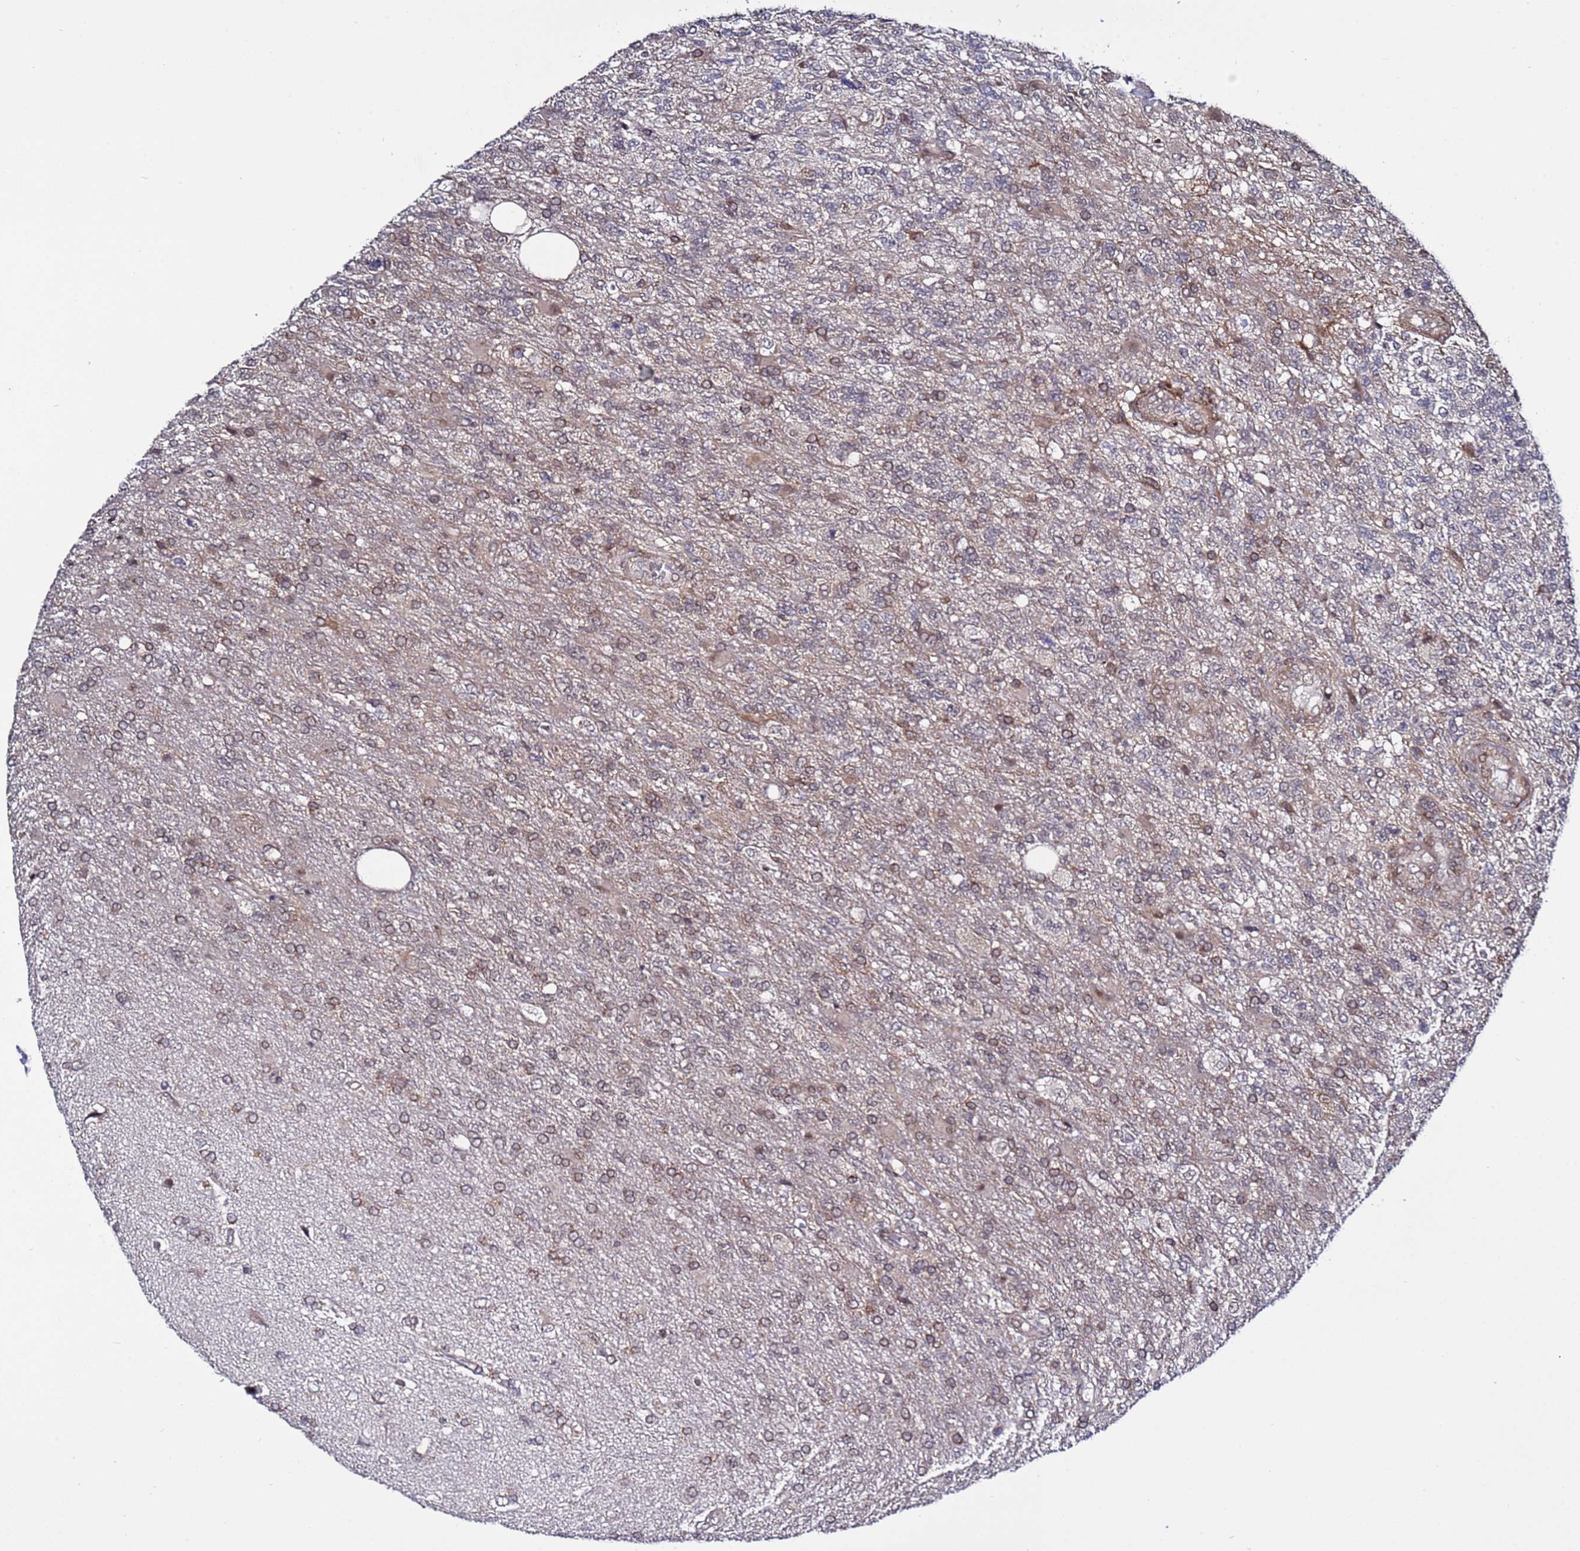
{"staining": {"intensity": "weak", "quantity": ">75%", "location": "cytoplasmic/membranous"}, "tissue": "glioma", "cell_type": "Tumor cells", "image_type": "cancer", "snomed": [{"axis": "morphology", "description": "Glioma, malignant, High grade"}, {"axis": "topography", "description": "Brain"}], "caption": "Human malignant glioma (high-grade) stained with a protein marker displays weak staining in tumor cells.", "gene": "POLR2D", "patient": {"sex": "male", "age": 56}}